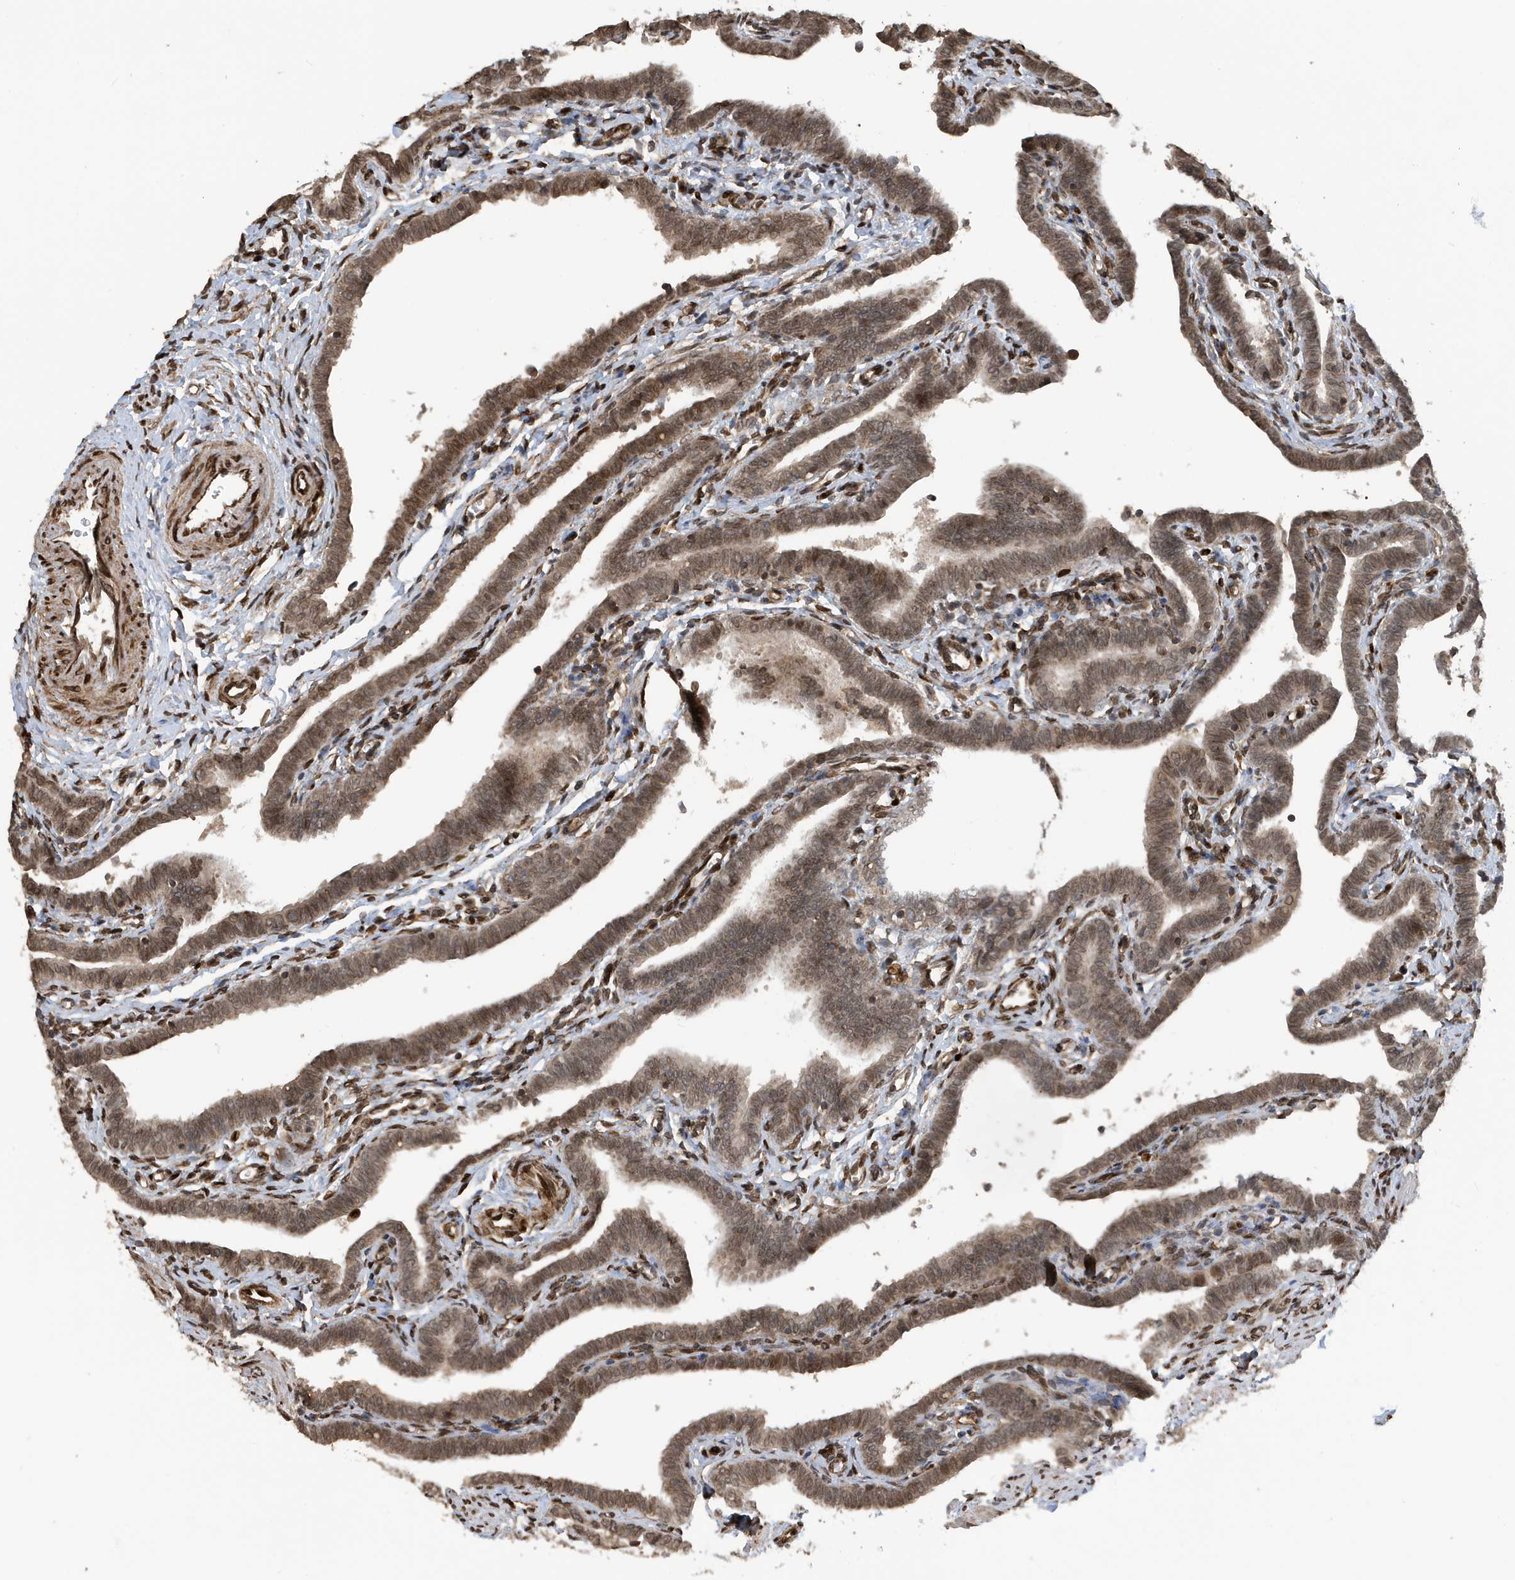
{"staining": {"intensity": "moderate", "quantity": ">75%", "location": "cytoplasmic/membranous,nuclear"}, "tissue": "fallopian tube", "cell_type": "Glandular cells", "image_type": "normal", "snomed": [{"axis": "morphology", "description": "Normal tissue, NOS"}, {"axis": "topography", "description": "Fallopian tube"}], "caption": "Glandular cells display moderate cytoplasmic/membranous,nuclear staining in about >75% of cells in unremarkable fallopian tube.", "gene": "DUSP18", "patient": {"sex": "female", "age": 36}}